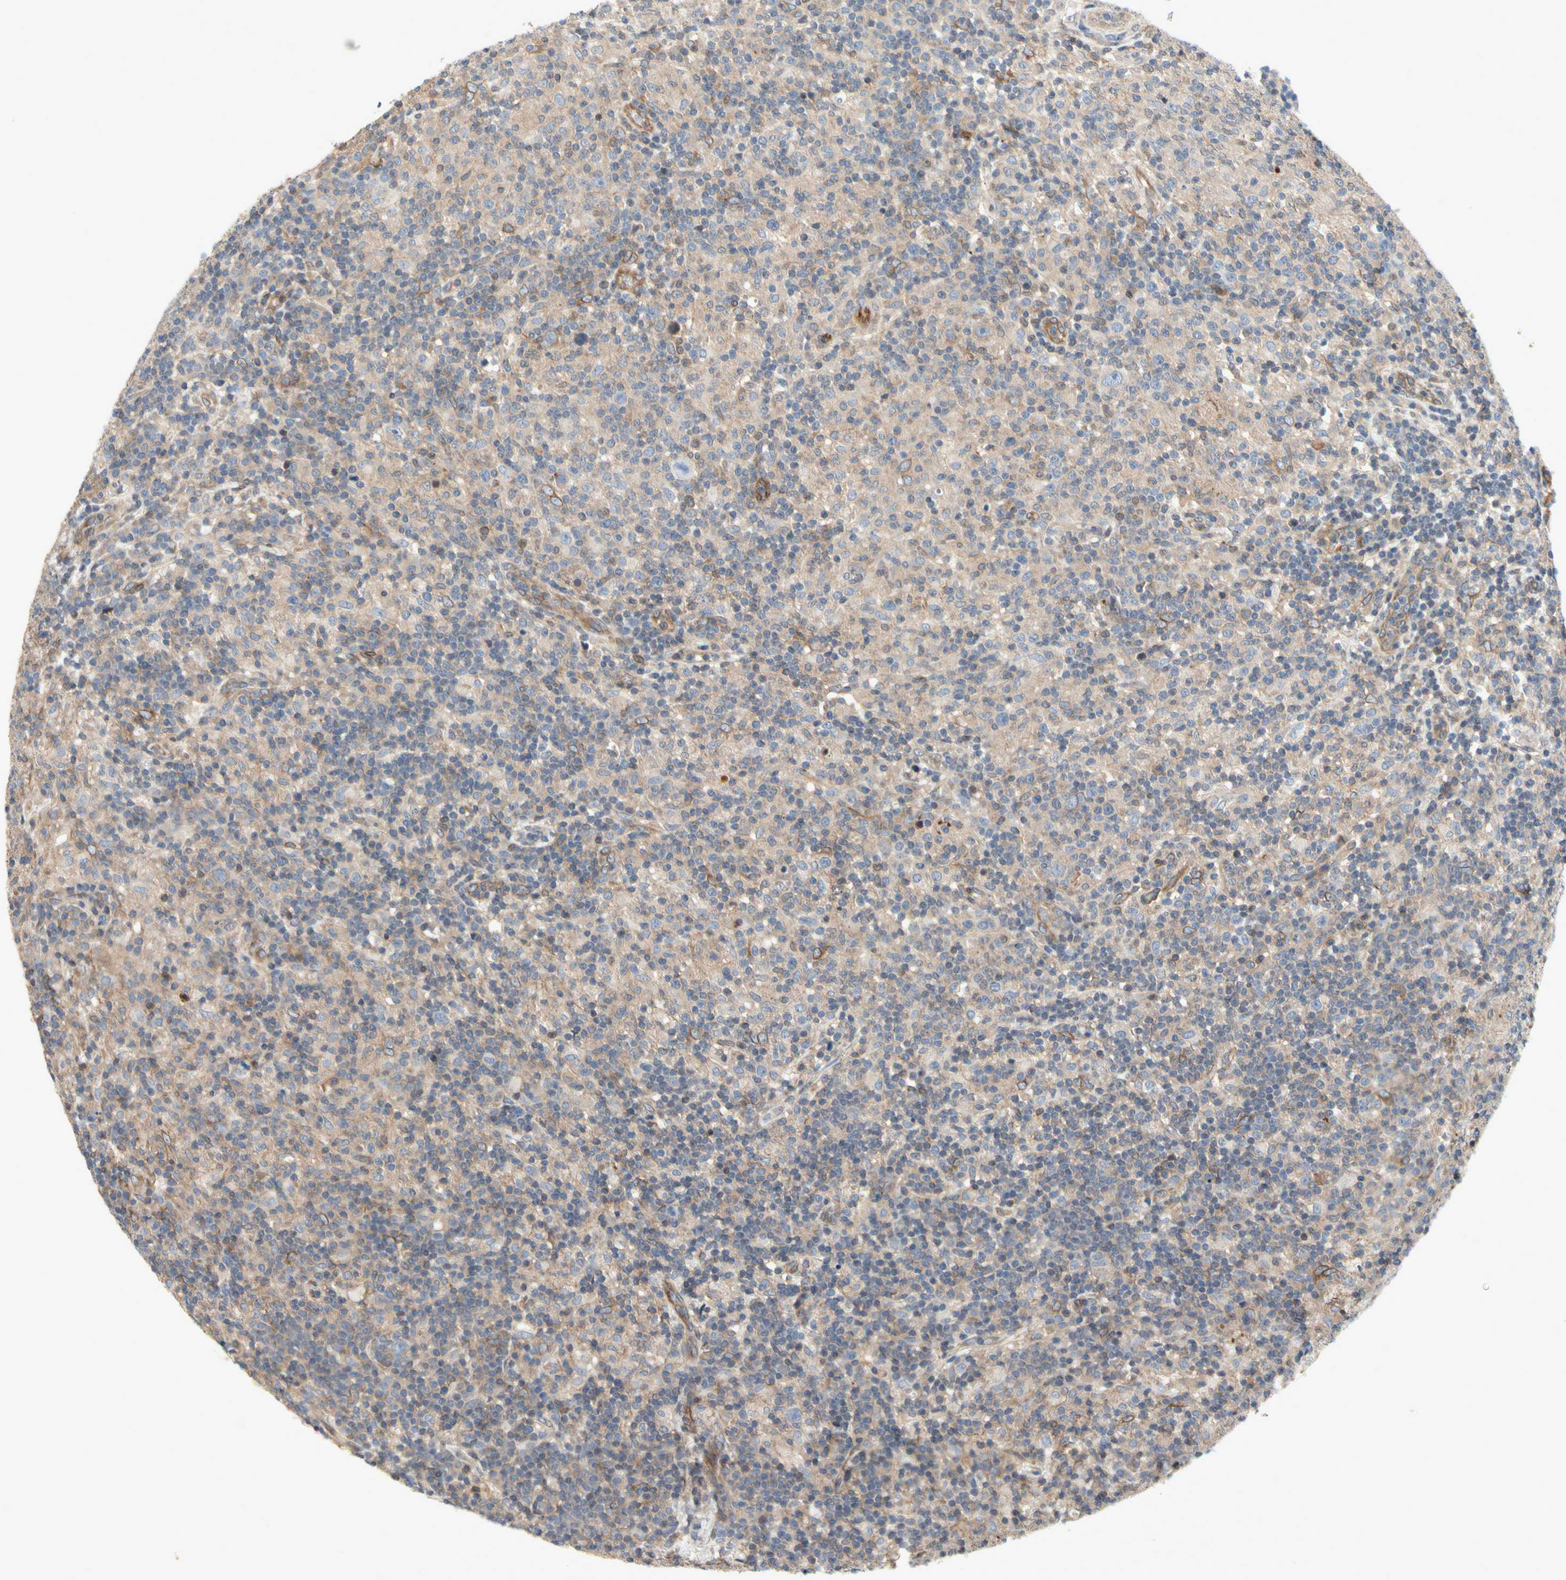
{"staining": {"intensity": "negative", "quantity": "none", "location": "none"}, "tissue": "lymphoma", "cell_type": "Tumor cells", "image_type": "cancer", "snomed": [{"axis": "morphology", "description": "Hodgkin's disease, NOS"}, {"axis": "topography", "description": "Lymph node"}], "caption": "This is an immunohistochemistry micrograph of human lymphoma. There is no staining in tumor cells.", "gene": "CRTAC1", "patient": {"sex": "male", "age": 70}}